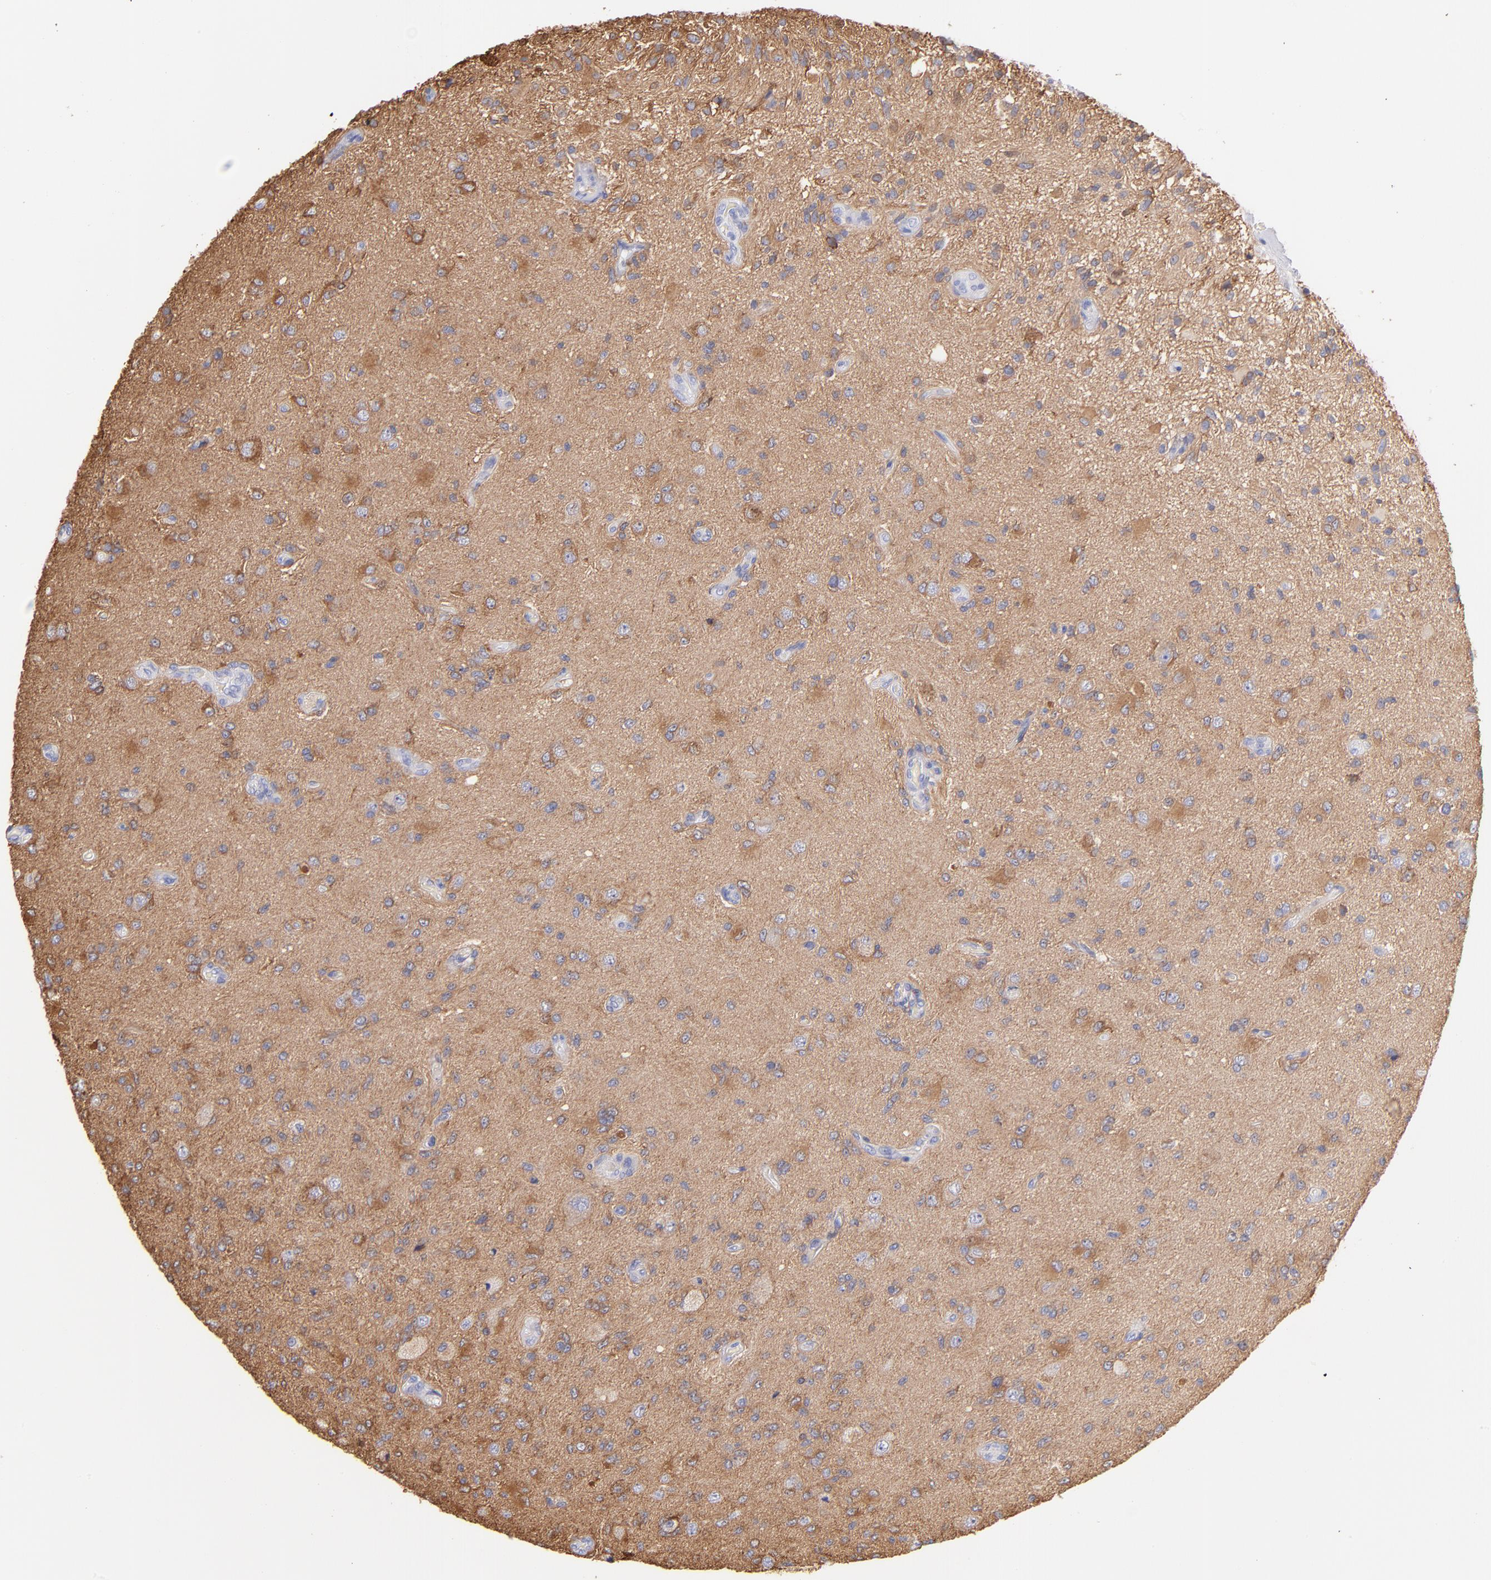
{"staining": {"intensity": "moderate", "quantity": ">75%", "location": "cytoplasmic/membranous"}, "tissue": "glioma", "cell_type": "Tumor cells", "image_type": "cancer", "snomed": [{"axis": "morphology", "description": "Normal tissue, NOS"}, {"axis": "morphology", "description": "Glioma, malignant, High grade"}, {"axis": "topography", "description": "Cerebral cortex"}], "caption": "IHC of human malignant glioma (high-grade) exhibits medium levels of moderate cytoplasmic/membranous expression in about >75% of tumor cells.", "gene": "PRKCA", "patient": {"sex": "male", "age": 77}}